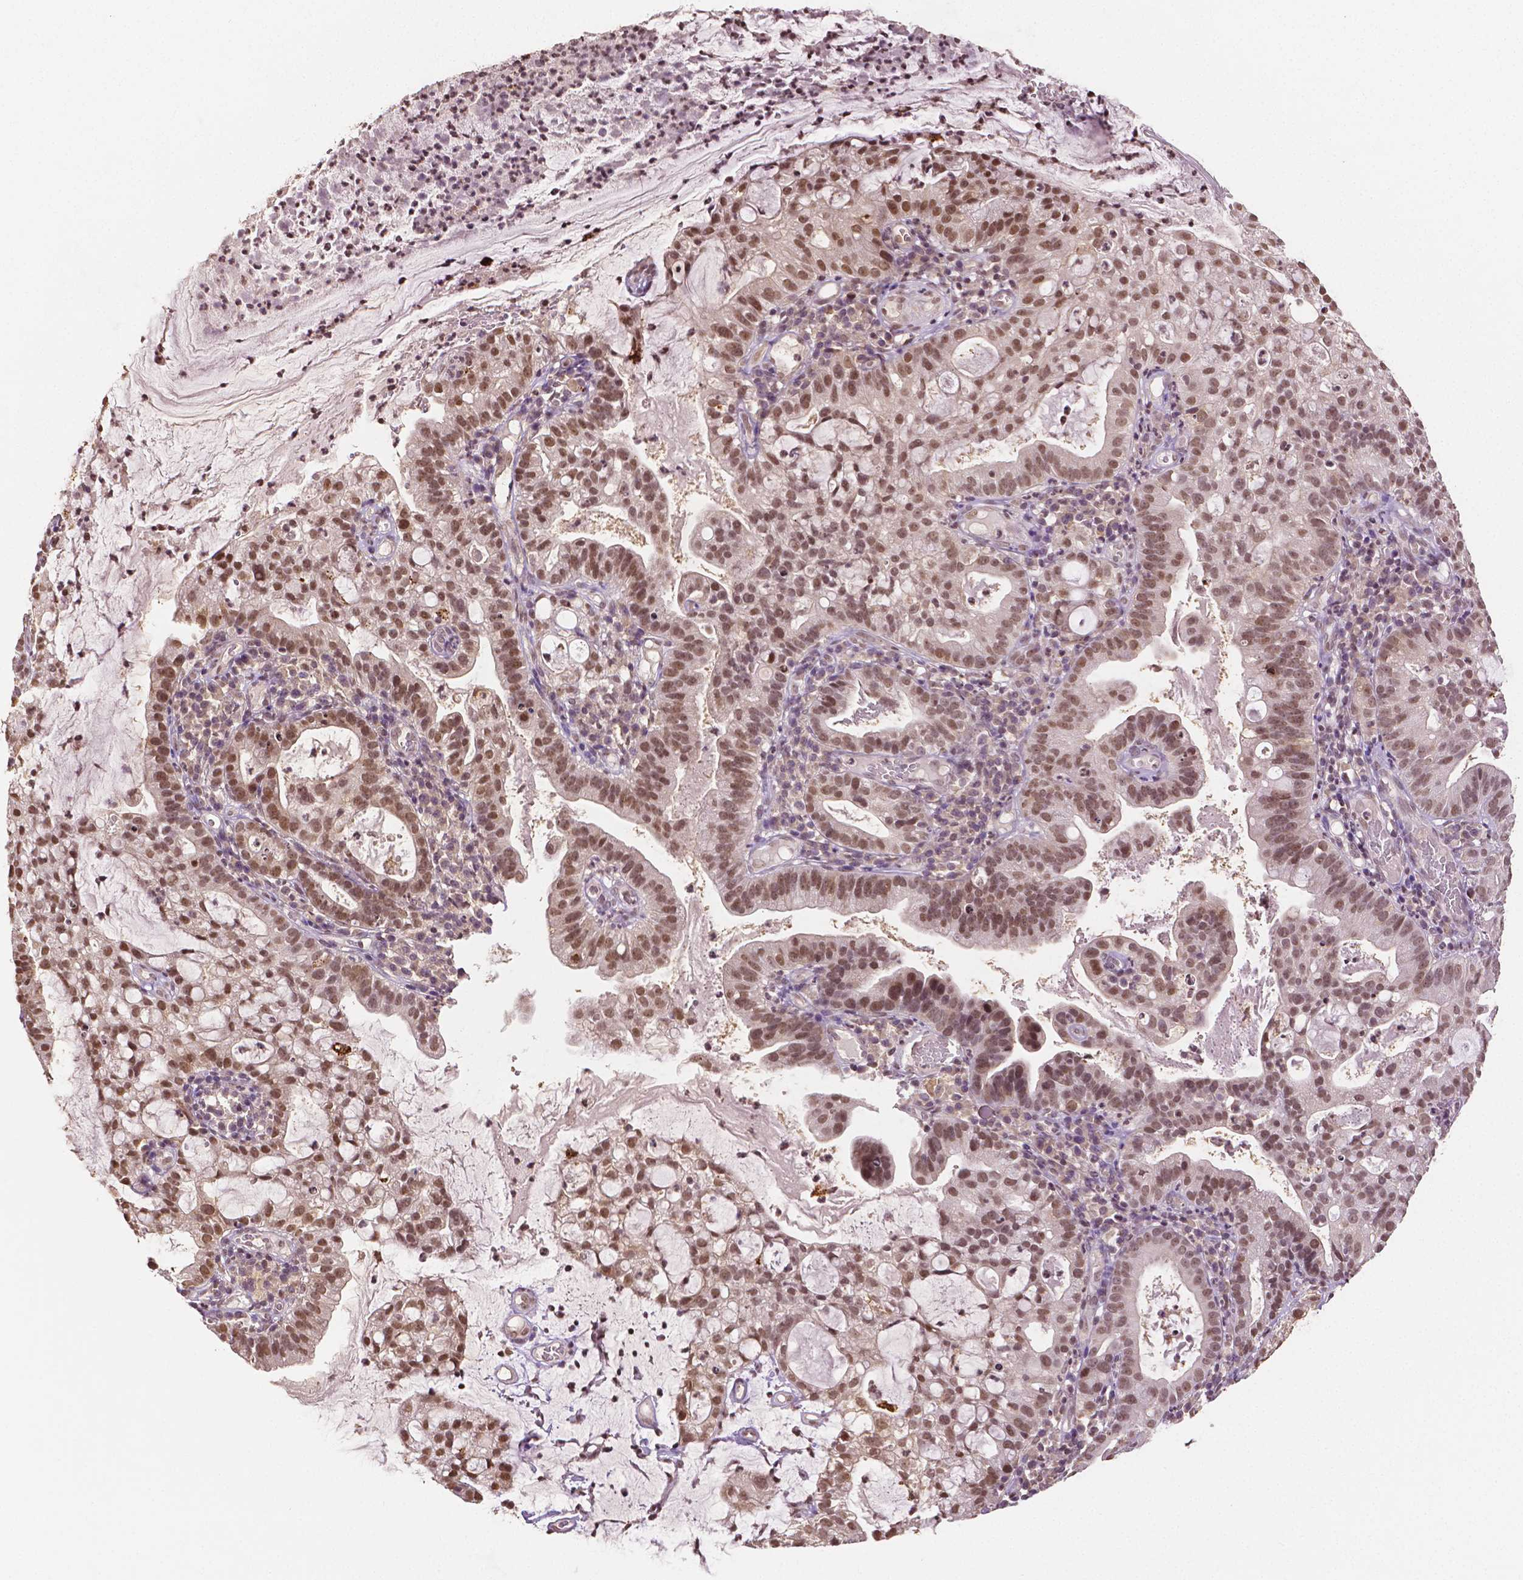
{"staining": {"intensity": "moderate", "quantity": ">75%", "location": "nuclear"}, "tissue": "cervical cancer", "cell_type": "Tumor cells", "image_type": "cancer", "snomed": [{"axis": "morphology", "description": "Adenocarcinoma, NOS"}, {"axis": "topography", "description": "Cervix"}], "caption": "Tumor cells show medium levels of moderate nuclear staining in approximately >75% of cells in adenocarcinoma (cervical).", "gene": "DEK", "patient": {"sex": "female", "age": 41}}